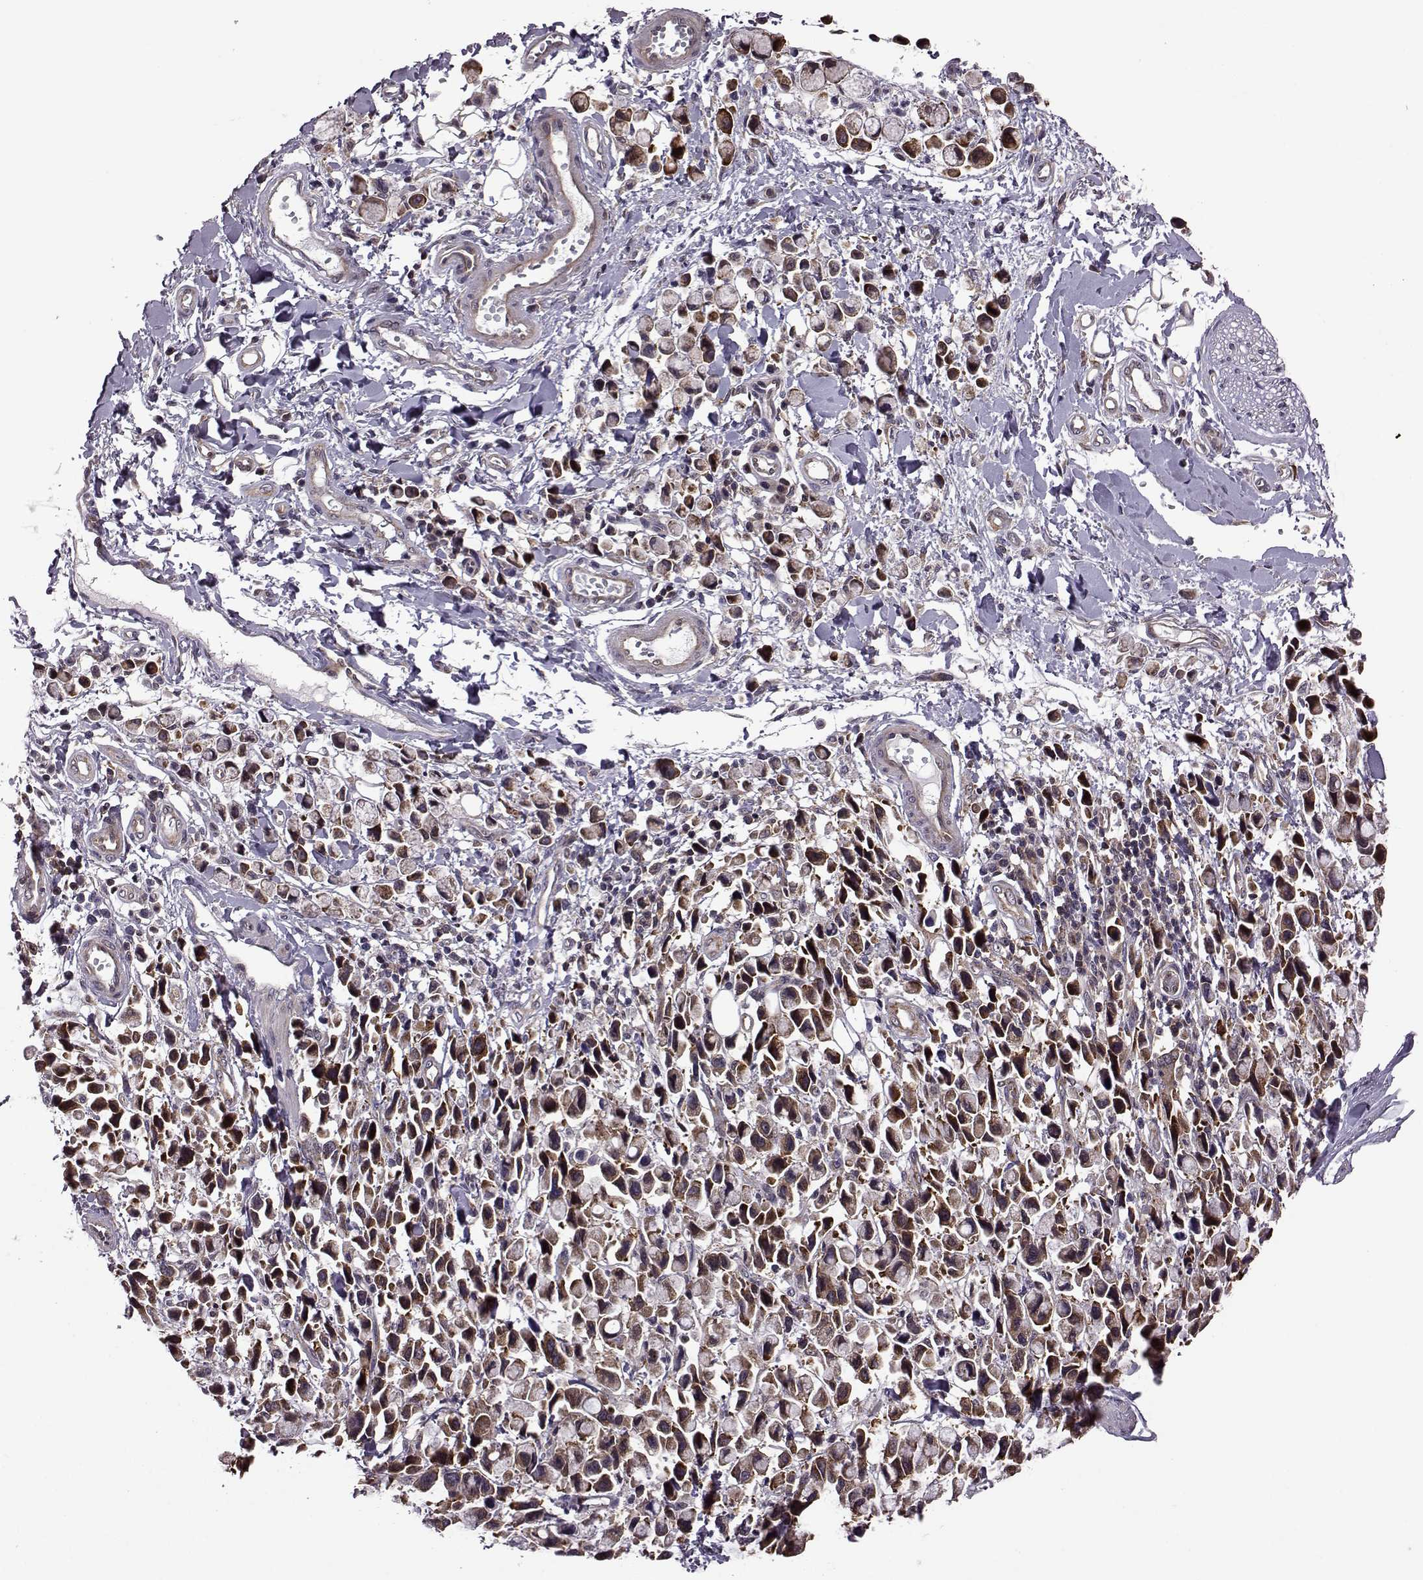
{"staining": {"intensity": "moderate", "quantity": ">75%", "location": "cytoplasmic/membranous"}, "tissue": "stomach cancer", "cell_type": "Tumor cells", "image_type": "cancer", "snomed": [{"axis": "morphology", "description": "Adenocarcinoma, NOS"}, {"axis": "topography", "description": "Stomach"}], "caption": "This image displays immunohistochemistry (IHC) staining of human adenocarcinoma (stomach), with medium moderate cytoplasmic/membranous expression in about >75% of tumor cells.", "gene": "URI1", "patient": {"sex": "female", "age": 81}}